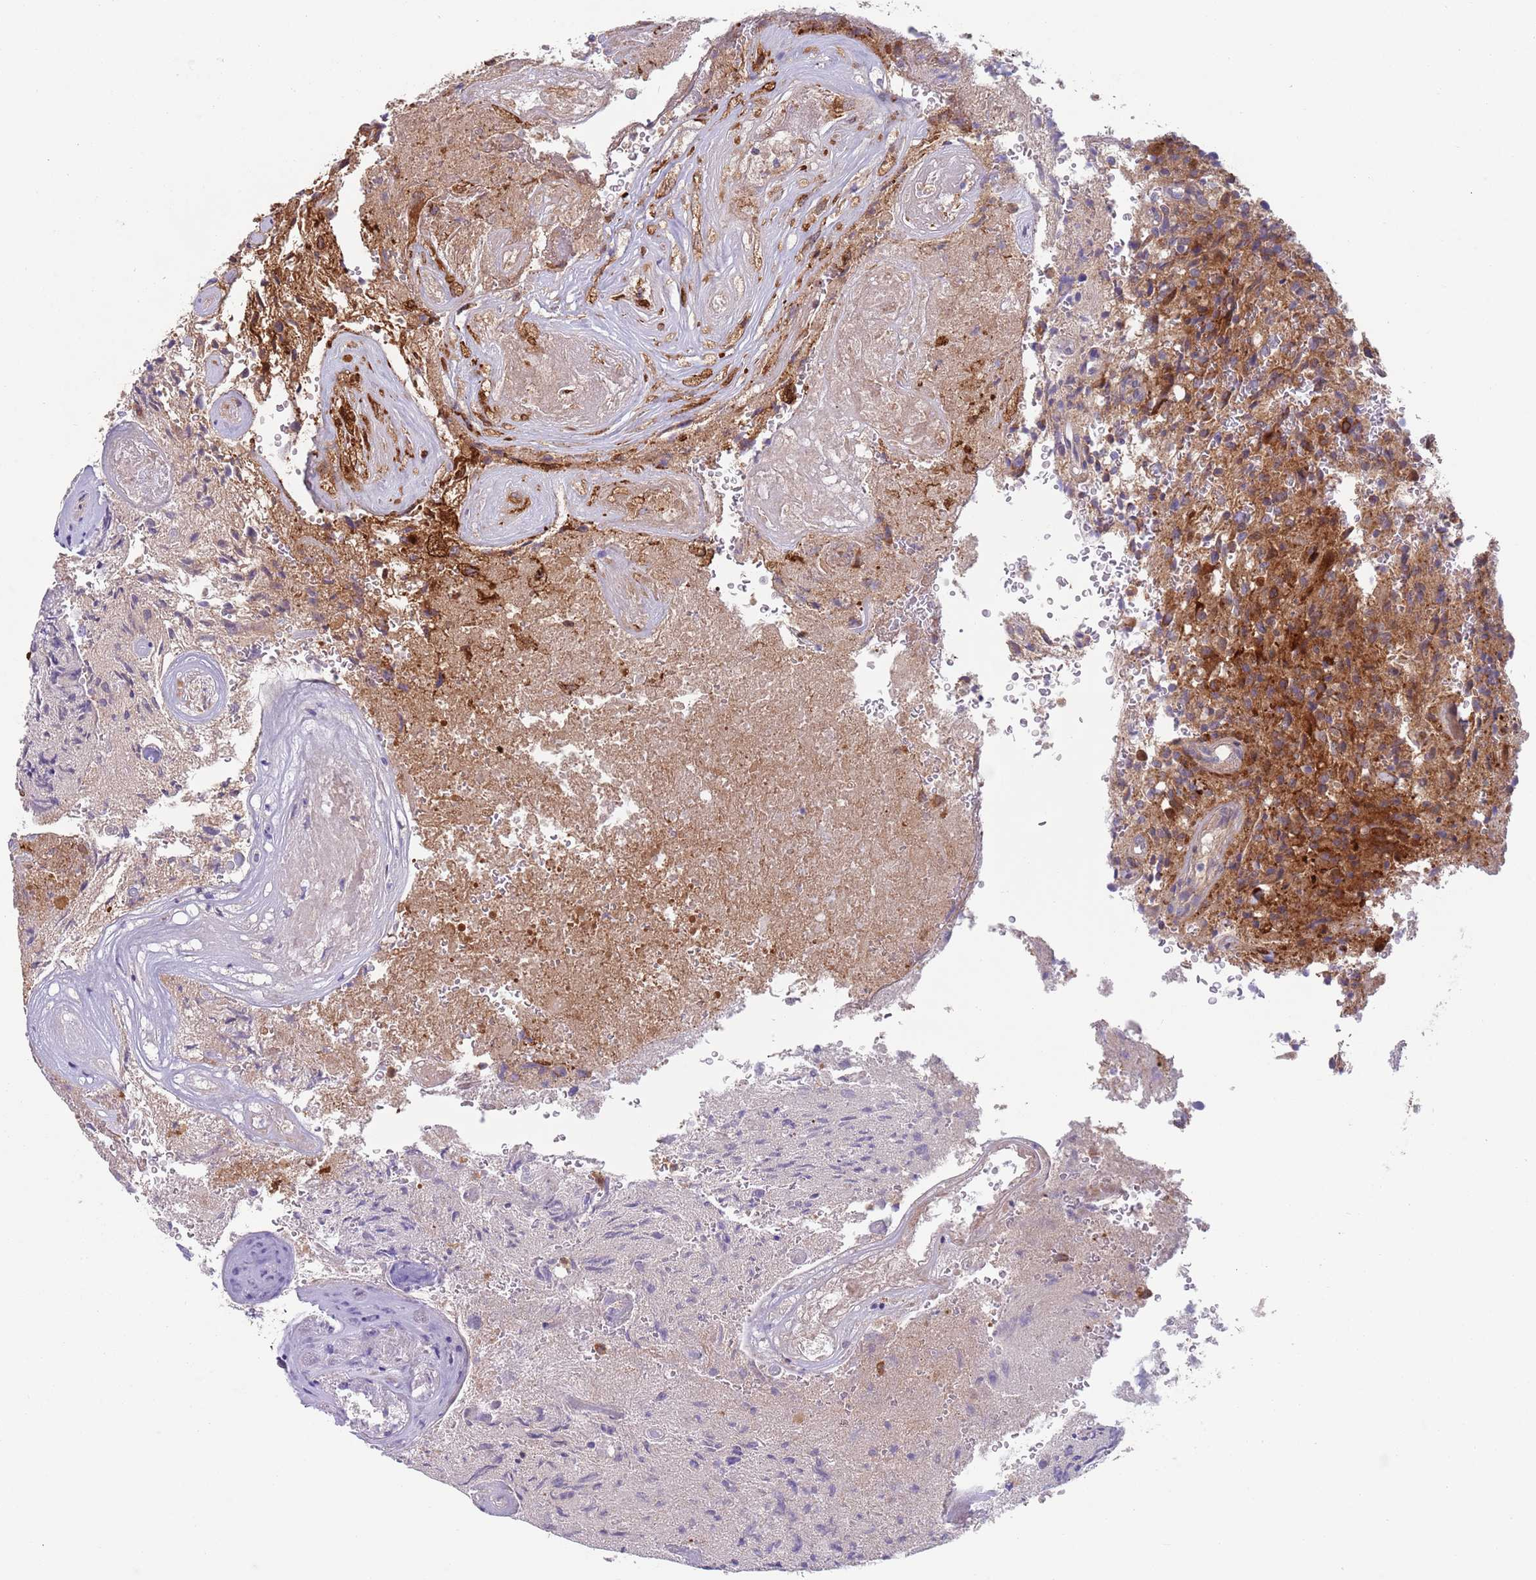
{"staining": {"intensity": "moderate", "quantity": "<25%", "location": "cytoplasmic/membranous"}, "tissue": "glioma", "cell_type": "Tumor cells", "image_type": "cancer", "snomed": [{"axis": "morphology", "description": "Normal tissue, NOS"}, {"axis": "morphology", "description": "Glioma, malignant, High grade"}, {"axis": "topography", "description": "Cerebral cortex"}], "caption": "Immunohistochemical staining of glioma reveals moderate cytoplasmic/membranous protein positivity in about <25% of tumor cells.", "gene": "ZMYM5", "patient": {"sex": "male", "age": 56}}